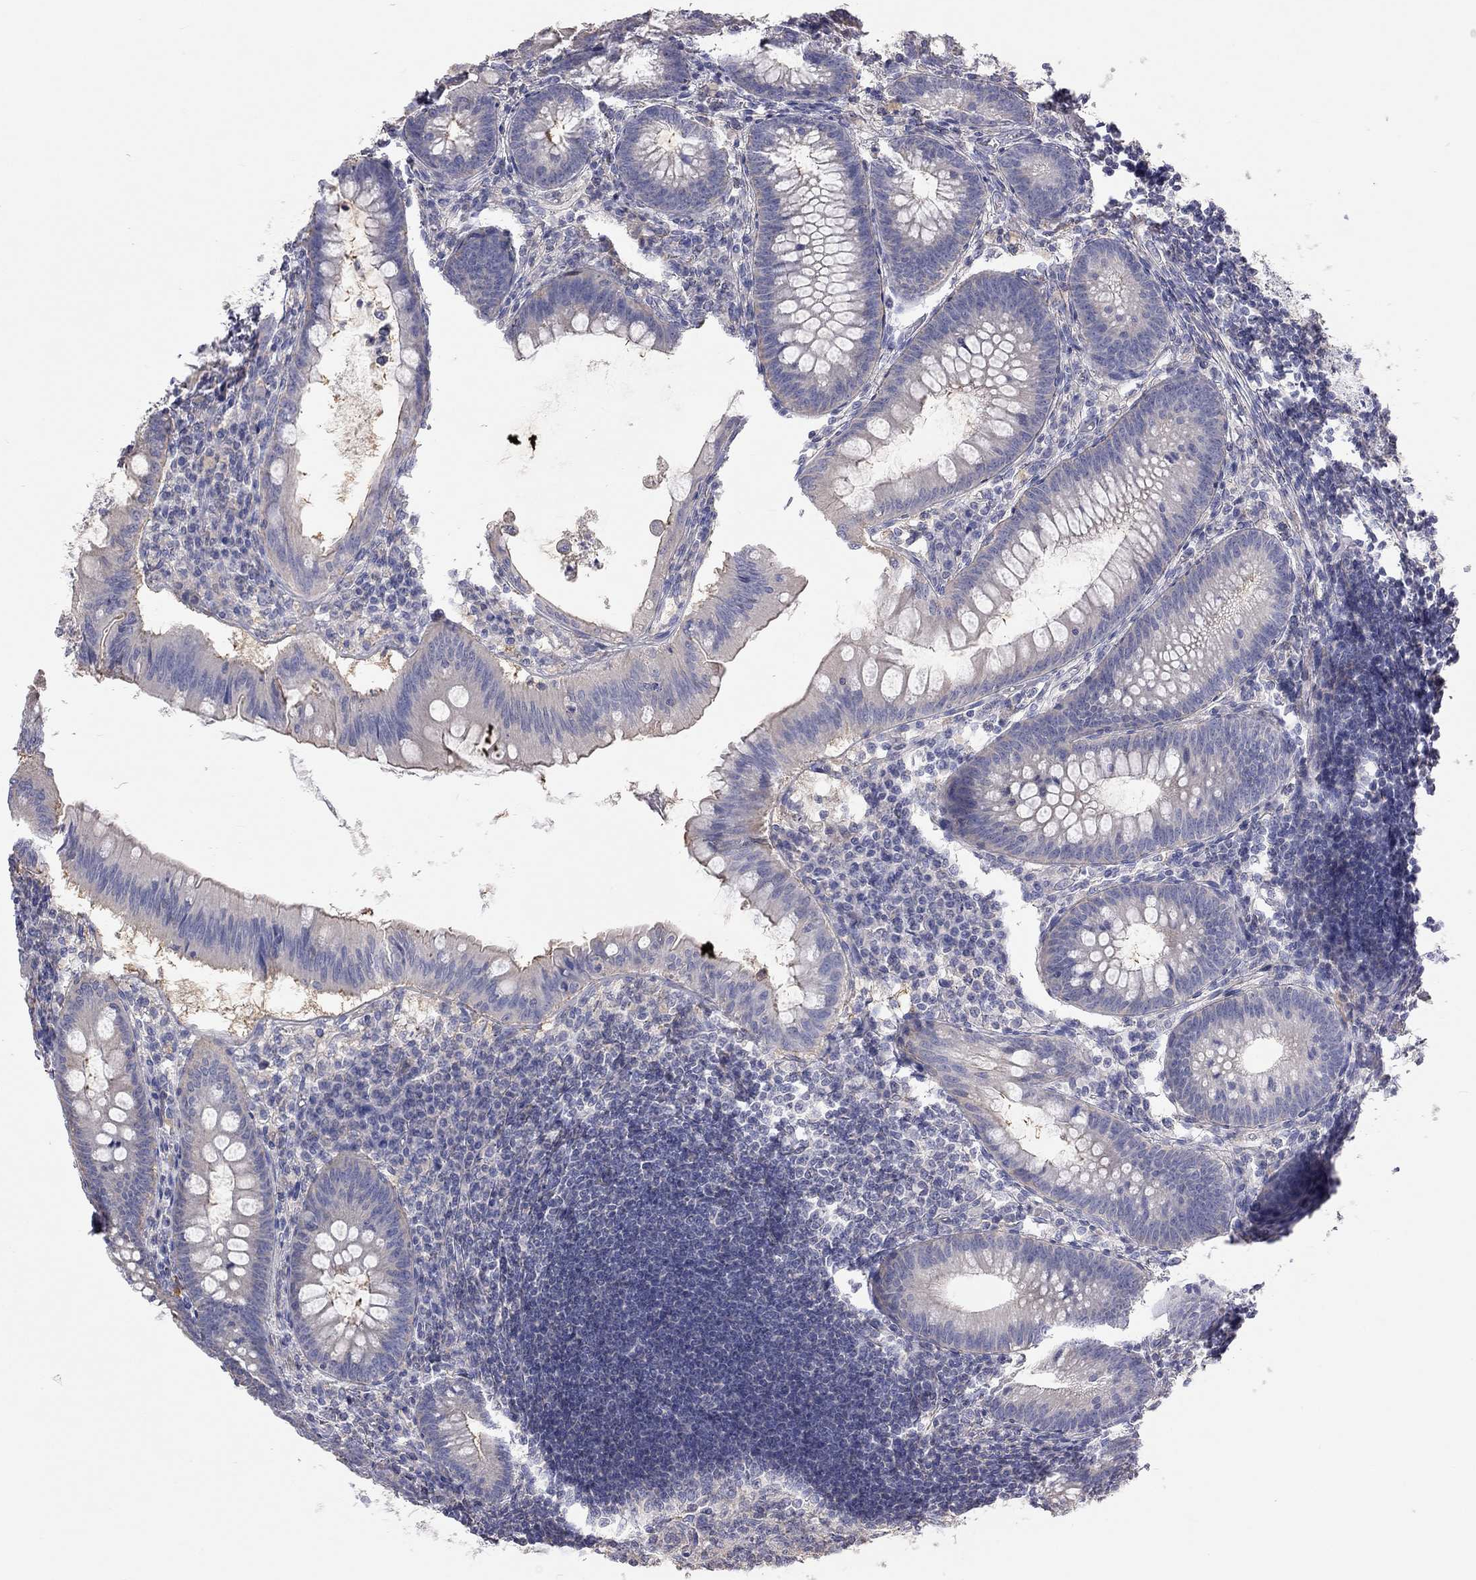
{"staining": {"intensity": "negative", "quantity": "none", "location": "none"}, "tissue": "appendix", "cell_type": "Glandular cells", "image_type": "normal", "snomed": [{"axis": "morphology", "description": "Normal tissue, NOS"}, {"axis": "morphology", "description": "Inflammation, NOS"}, {"axis": "topography", "description": "Appendix"}], "caption": "DAB (3,3'-diaminobenzidine) immunohistochemical staining of normal human appendix exhibits no significant positivity in glandular cells. (DAB (3,3'-diaminobenzidine) immunohistochemistry, high magnification).", "gene": "ADCYAP1", "patient": {"sex": "male", "age": 16}}